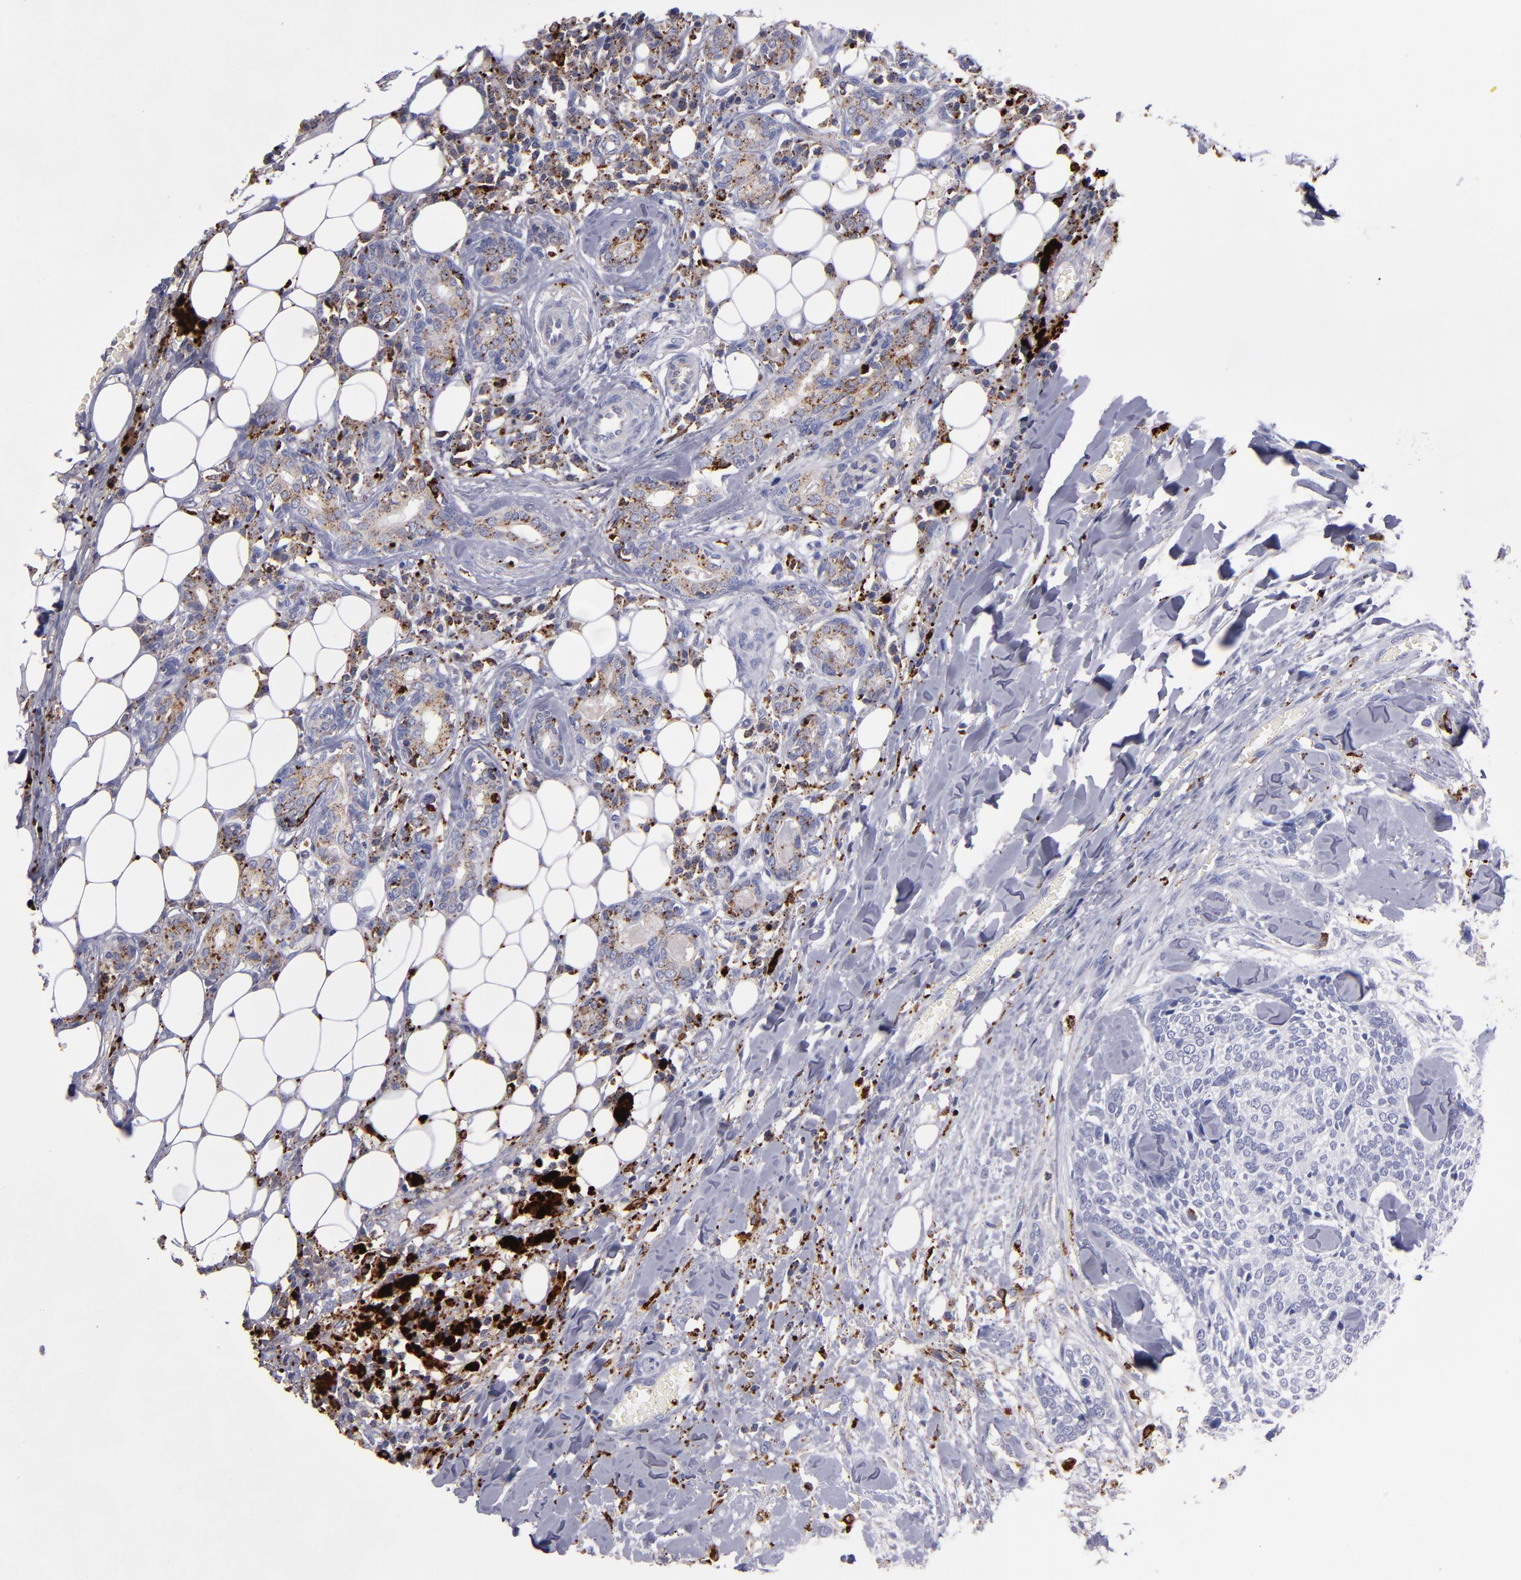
{"staining": {"intensity": "negative", "quantity": "none", "location": "none"}, "tissue": "head and neck cancer", "cell_type": "Tumor cells", "image_type": "cancer", "snomed": [{"axis": "morphology", "description": "Squamous cell carcinoma, NOS"}, {"axis": "topography", "description": "Salivary gland"}, {"axis": "topography", "description": "Head-Neck"}], "caption": "The histopathology image shows no staining of tumor cells in head and neck cancer.", "gene": "CTSS", "patient": {"sex": "male", "age": 70}}